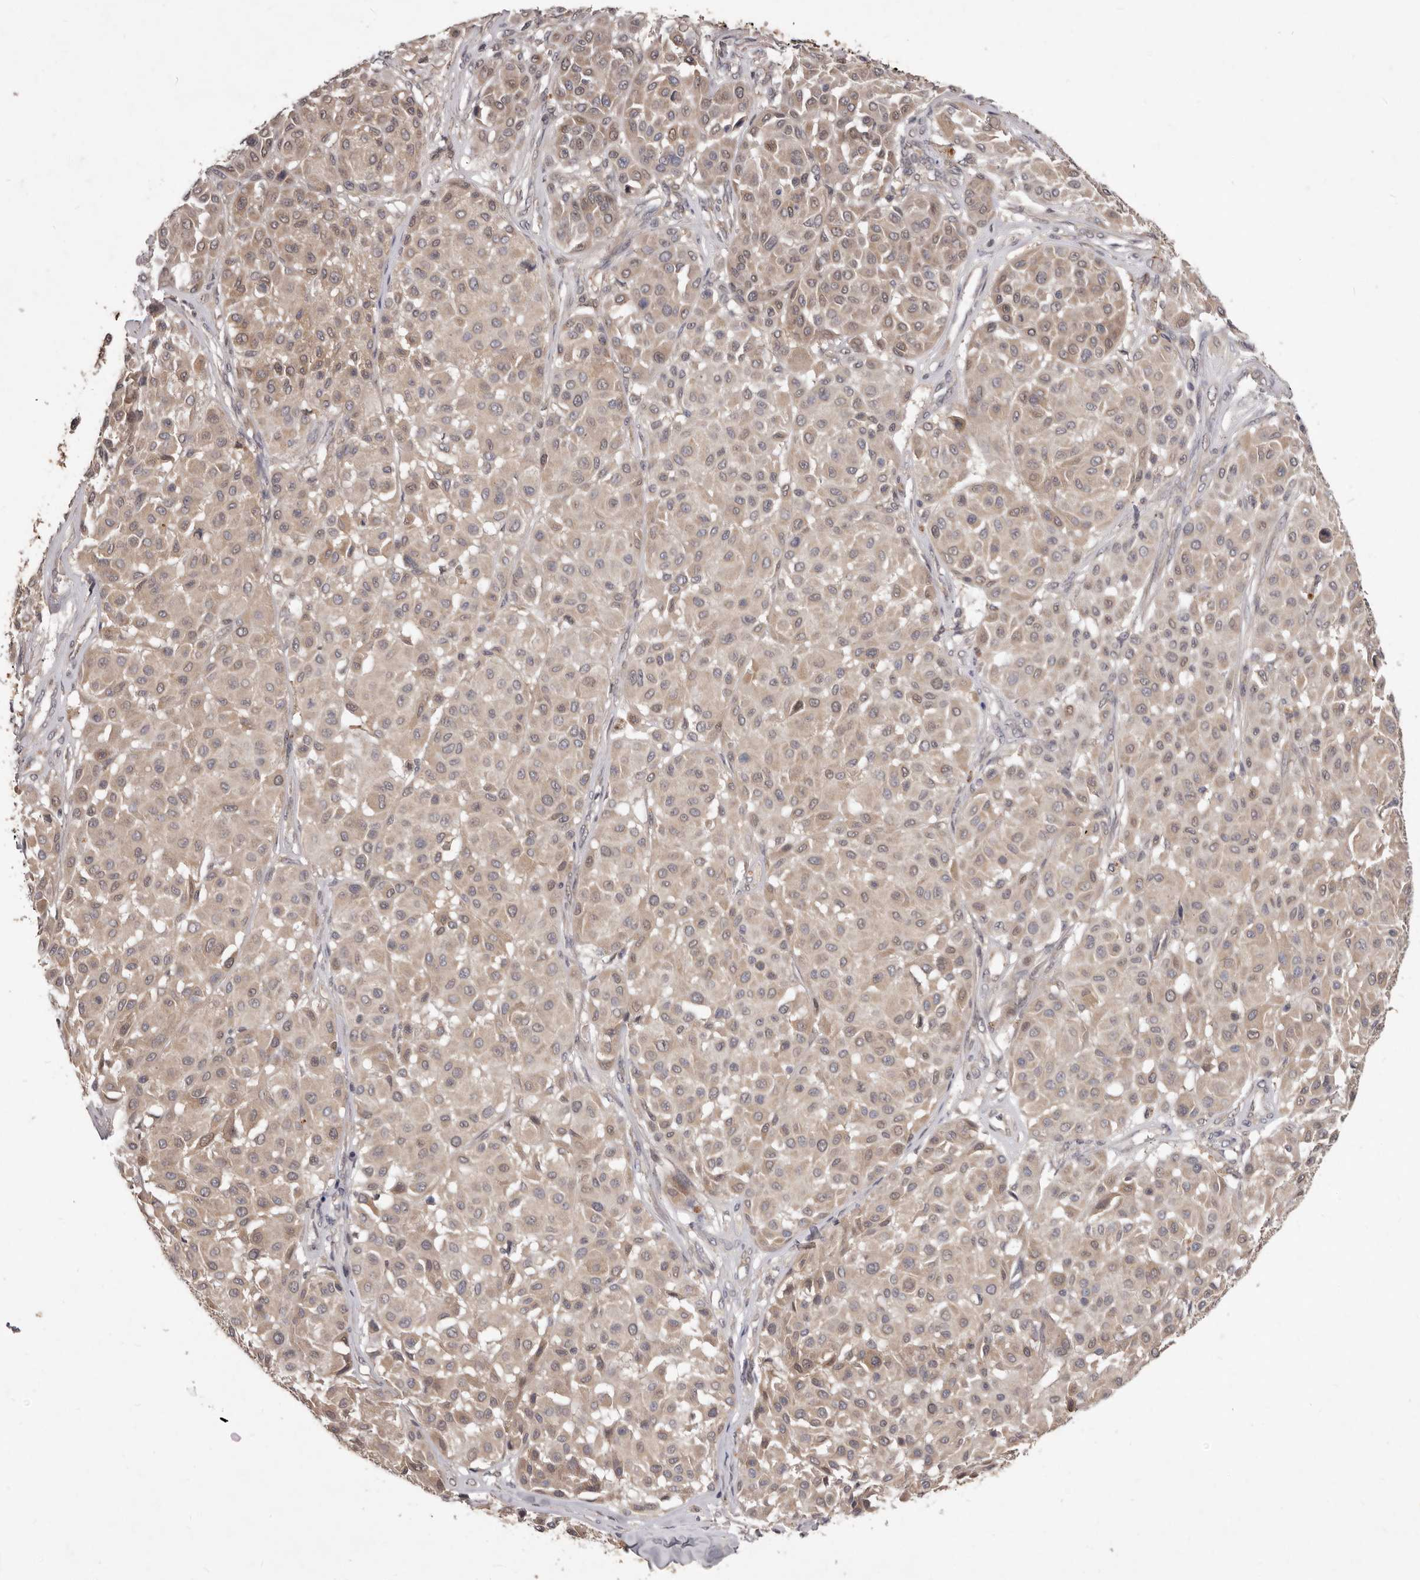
{"staining": {"intensity": "weak", "quantity": "25%-75%", "location": "cytoplasmic/membranous,nuclear"}, "tissue": "melanoma", "cell_type": "Tumor cells", "image_type": "cancer", "snomed": [{"axis": "morphology", "description": "Malignant melanoma, Metastatic site"}, {"axis": "topography", "description": "Soft tissue"}], "caption": "DAB (3,3'-diaminobenzidine) immunohistochemical staining of human melanoma exhibits weak cytoplasmic/membranous and nuclear protein expression in about 25%-75% of tumor cells.", "gene": "ACLY", "patient": {"sex": "male", "age": 41}}